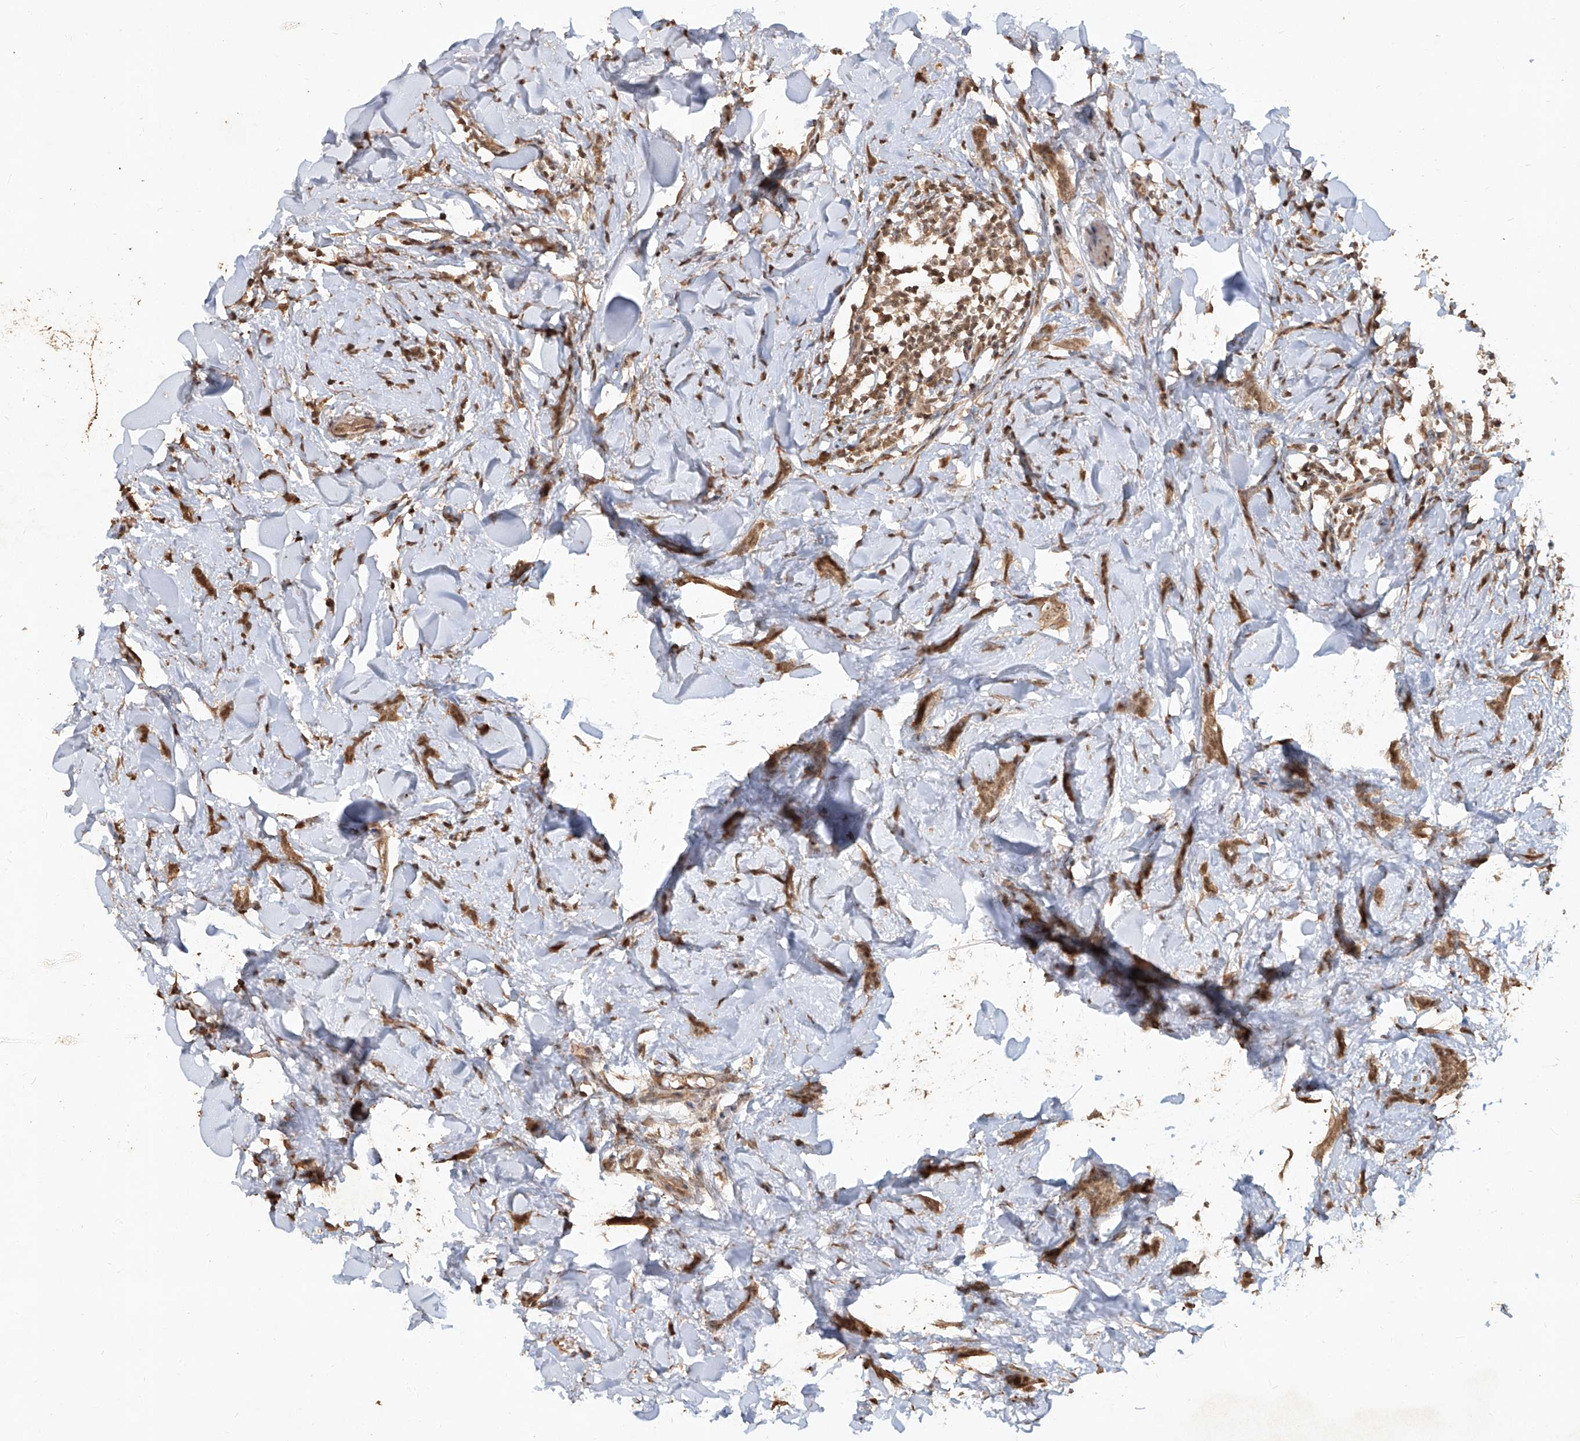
{"staining": {"intensity": "moderate", "quantity": ">75%", "location": "cytoplasmic/membranous"}, "tissue": "breast cancer", "cell_type": "Tumor cells", "image_type": "cancer", "snomed": [{"axis": "morphology", "description": "Lobular carcinoma"}, {"axis": "topography", "description": "Skin"}, {"axis": "topography", "description": "Breast"}], "caption": "Protein staining reveals moderate cytoplasmic/membranous staining in about >75% of tumor cells in breast cancer (lobular carcinoma). (Brightfield microscopy of DAB IHC at high magnification).", "gene": "UBE2K", "patient": {"sex": "female", "age": 46}}